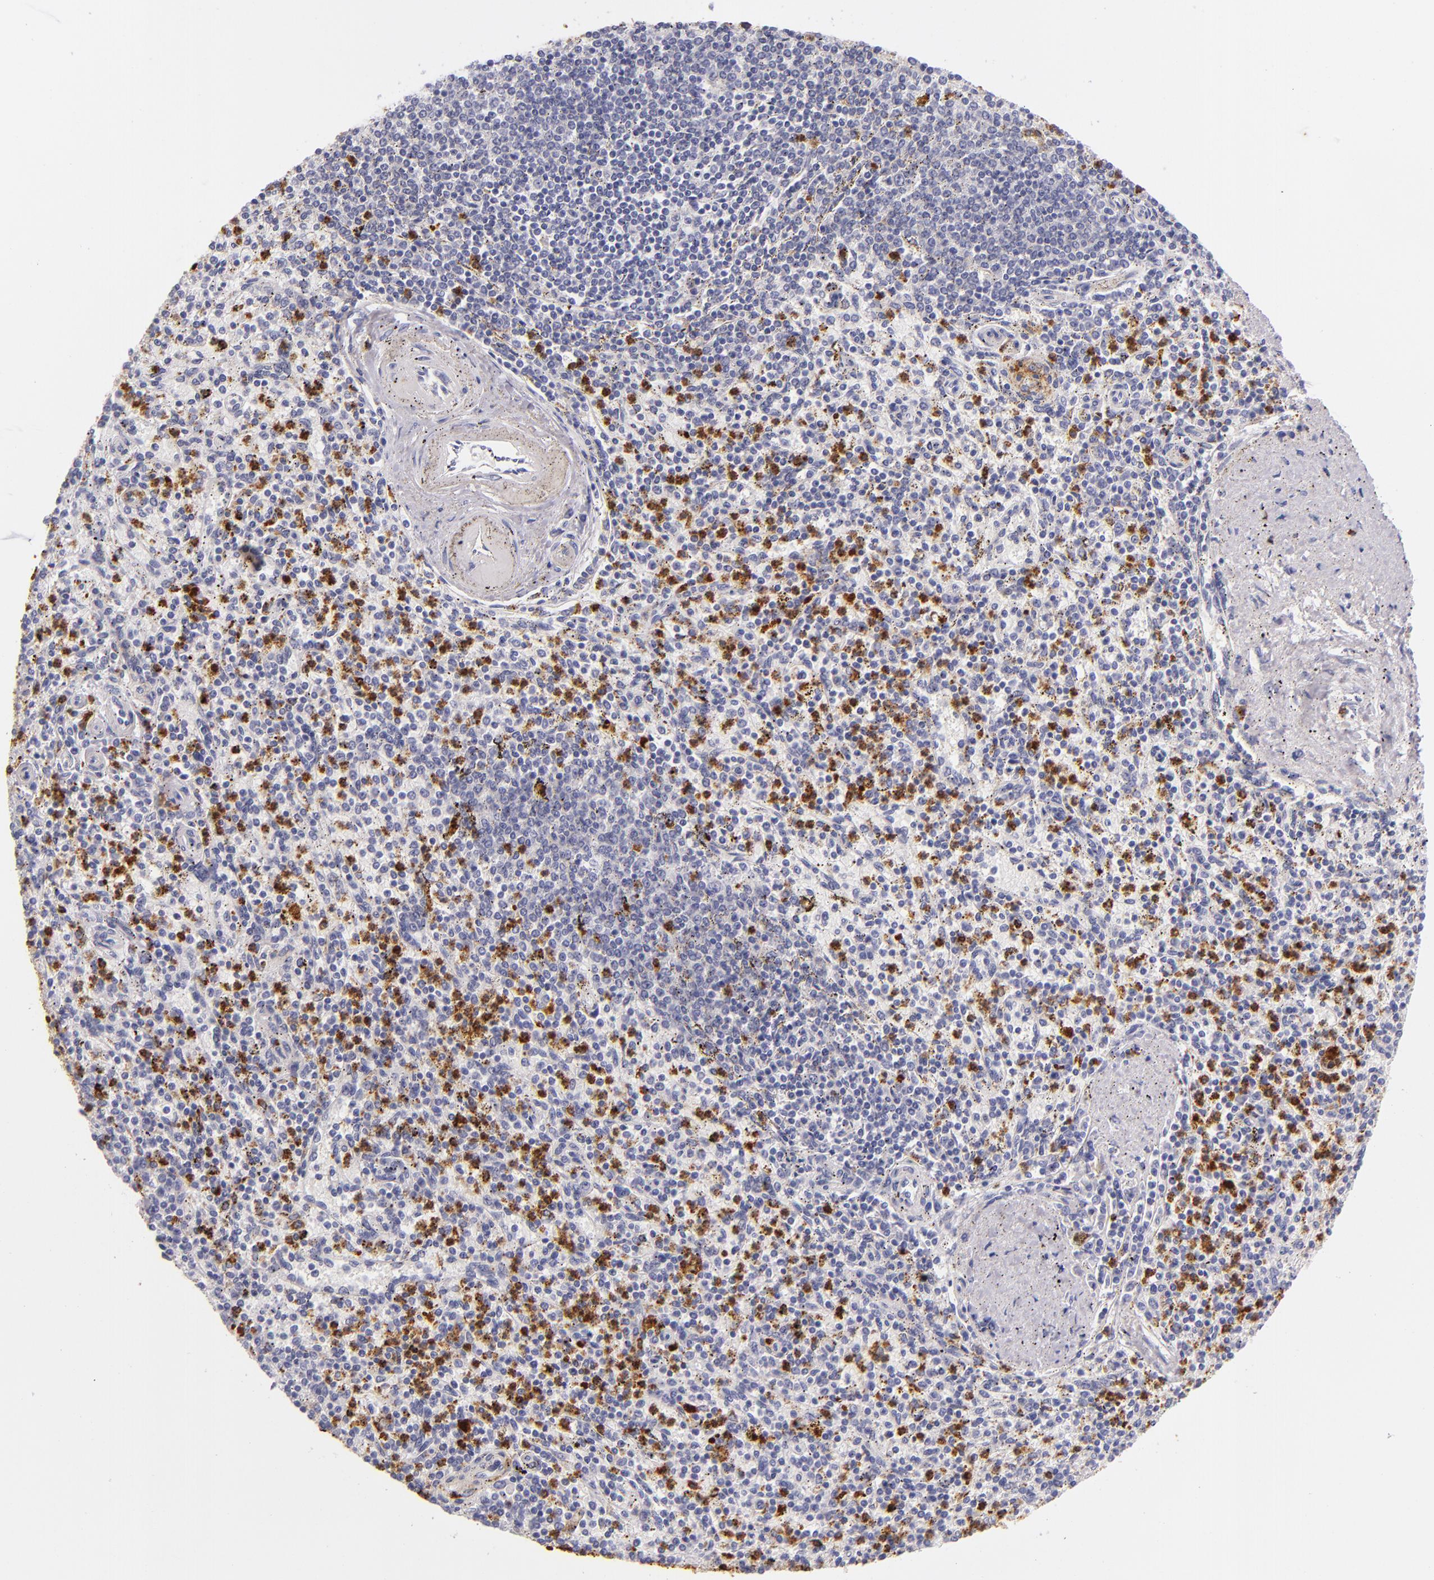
{"staining": {"intensity": "moderate", "quantity": "<25%", "location": "cytoplasmic/membranous"}, "tissue": "spleen", "cell_type": "Cells in red pulp", "image_type": "normal", "snomed": [{"axis": "morphology", "description": "Normal tissue, NOS"}, {"axis": "topography", "description": "Spleen"}], "caption": "Immunohistochemistry of unremarkable human spleen shows low levels of moderate cytoplasmic/membranous staining in approximately <25% of cells in red pulp.", "gene": "CDH3", "patient": {"sex": "male", "age": 72}}